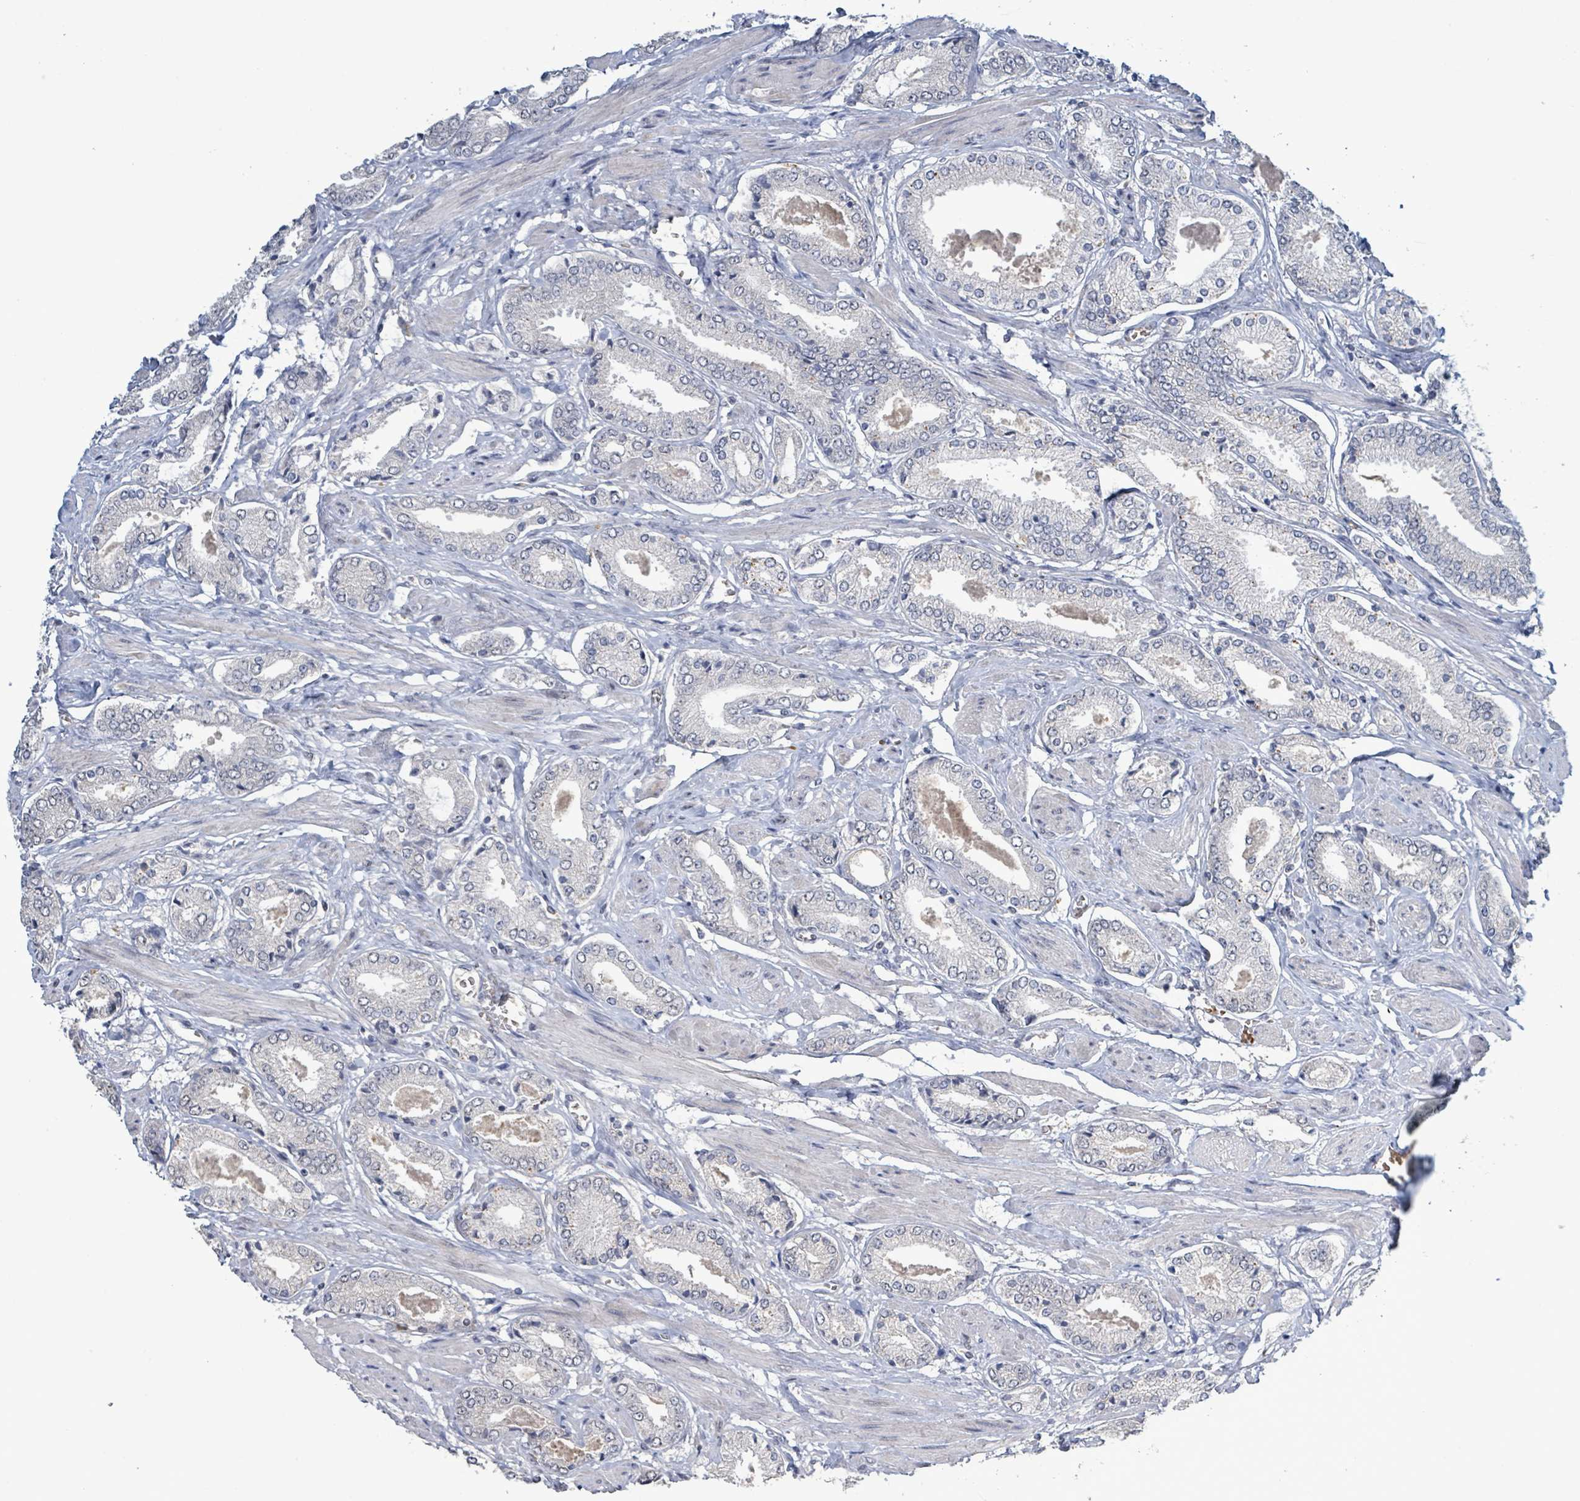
{"staining": {"intensity": "negative", "quantity": "none", "location": "none"}, "tissue": "prostate cancer", "cell_type": "Tumor cells", "image_type": "cancer", "snomed": [{"axis": "morphology", "description": "Adenocarcinoma, High grade"}, {"axis": "topography", "description": "Prostate and seminal vesicle, NOS"}], "caption": "Tumor cells show no significant expression in adenocarcinoma (high-grade) (prostate). (DAB IHC with hematoxylin counter stain).", "gene": "SEBOX", "patient": {"sex": "male", "age": 64}}